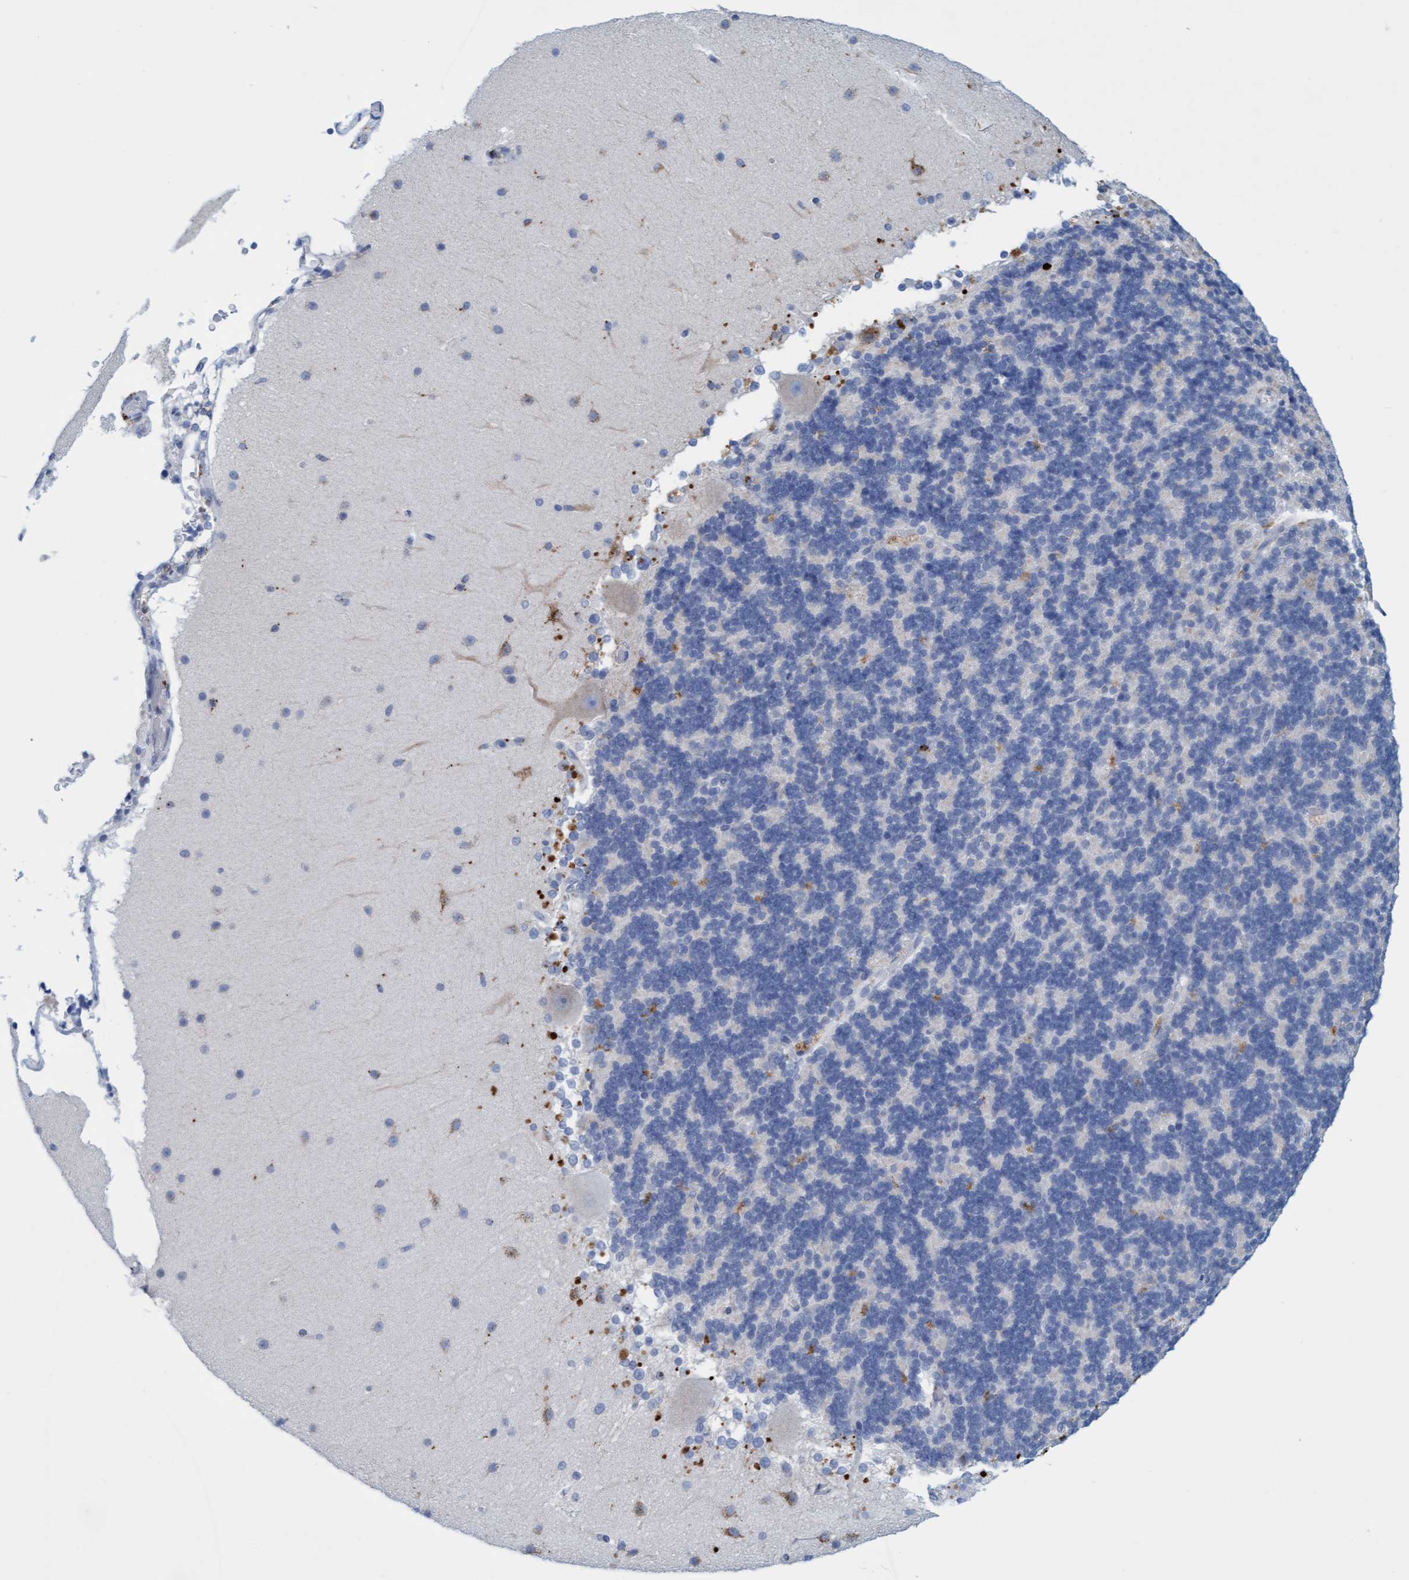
{"staining": {"intensity": "negative", "quantity": "none", "location": "none"}, "tissue": "cerebellum", "cell_type": "Cells in granular layer", "image_type": "normal", "snomed": [{"axis": "morphology", "description": "Normal tissue, NOS"}, {"axis": "topography", "description": "Cerebellum"}], "caption": "Immunohistochemistry of normal cerebellum exhibits no positivity in cells in granular layer. (Brightfield microscopy of DAB (3,3'-diaminobenzidine) immunohistochemistry (IHC) at high magnification).", "gene": "SGSH", "patient": {"sex": "female", "age": 19}}